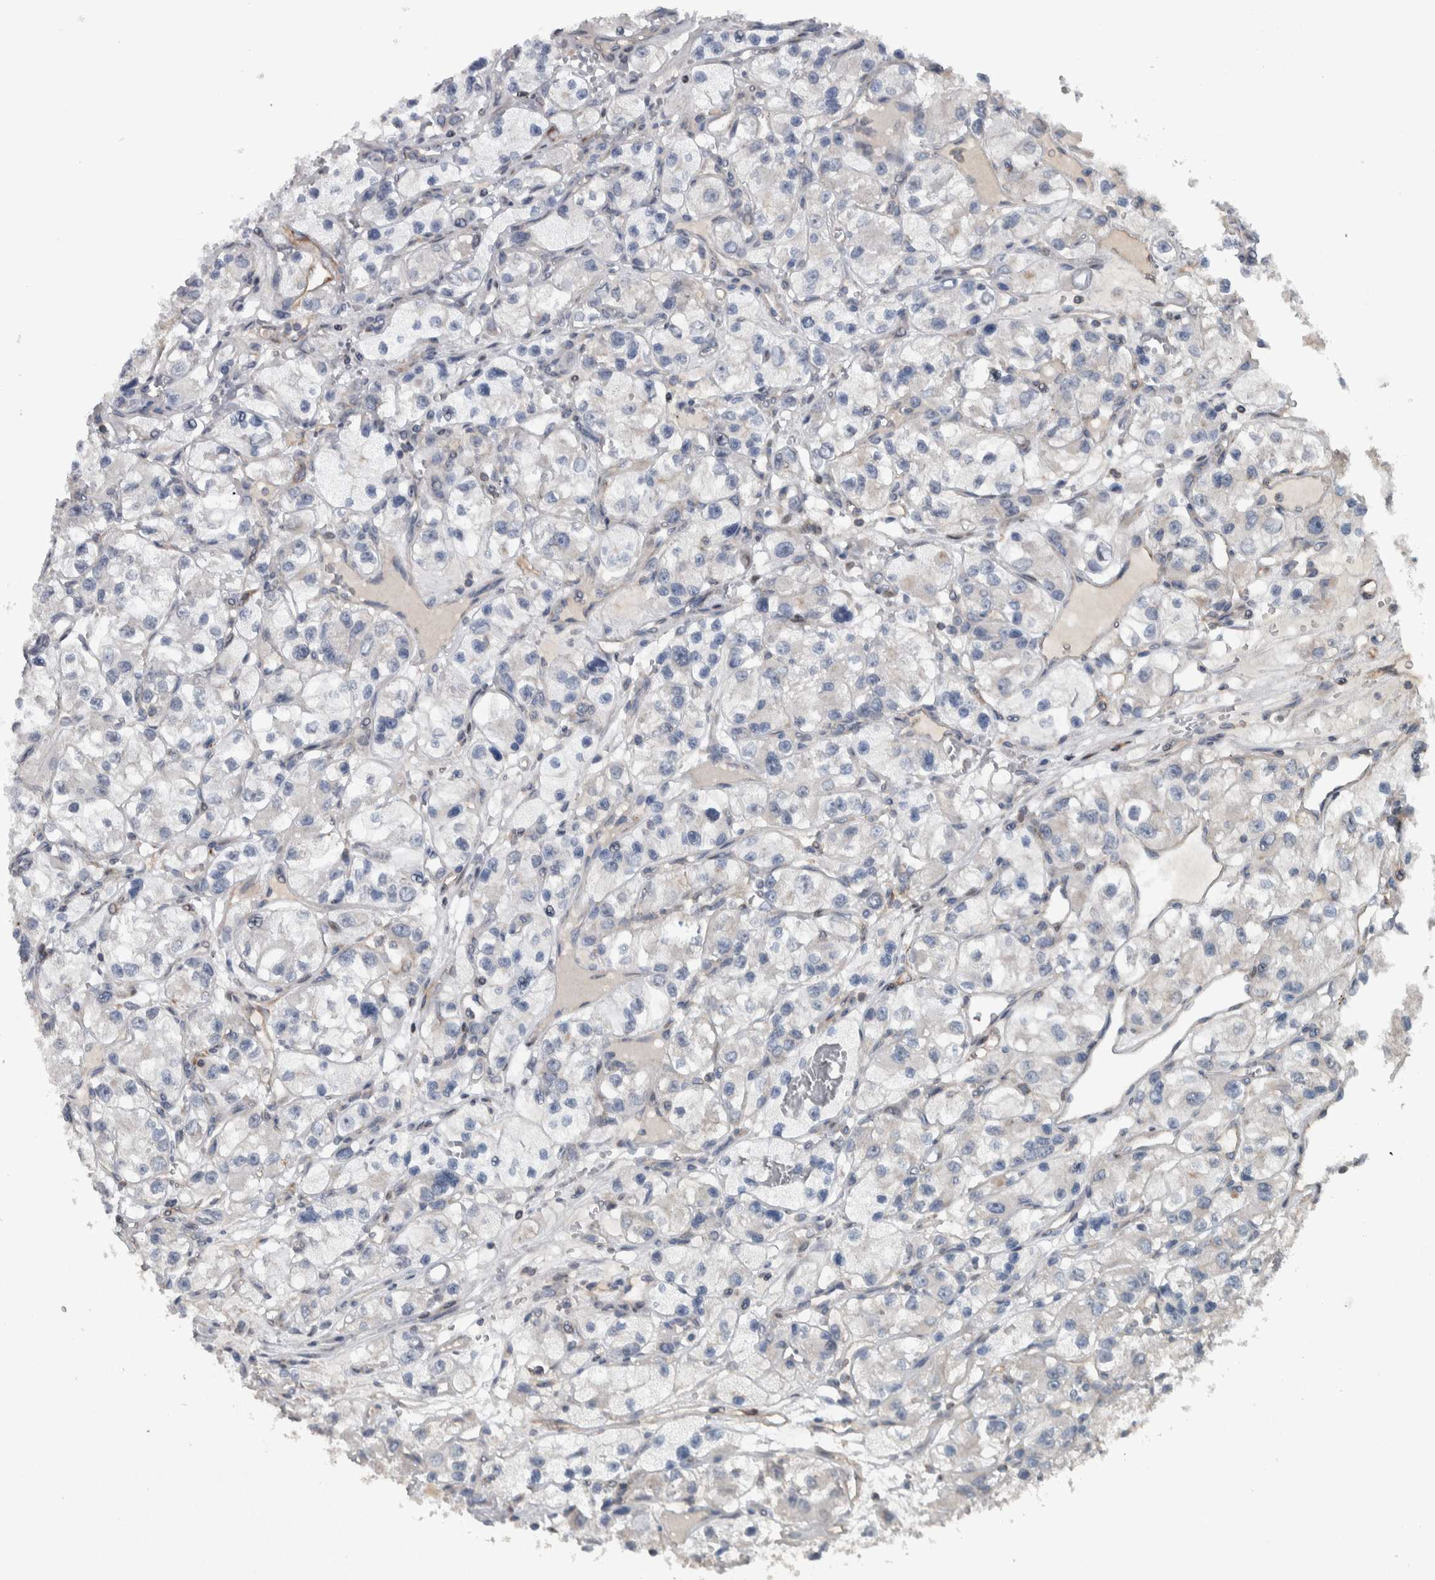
{"staining": {"intensity": "negative", "quantity": "none", "location": "none"}, "tissue": "renal cancer", "cell_type": "Tumor cells", "image_type": "cancer", "snomed": [{"axis": "morphology", "description": "Adenocarcinoma, NOS"}, {"axis": "topography", "description": "Kidney"}], "caption": "Protein analysis of renal cancer (adenocarcinoma) shows no significant staining in tumor cells. Brightfield microscopy of immunohistochemistry stained with DAB (3,3'-diaminobenzidine) (brown) and hematoxylin (blue), captured at high magnification.", "gene": "BAIAP2L1", "patient": {"sex": "female", "age": 57}}